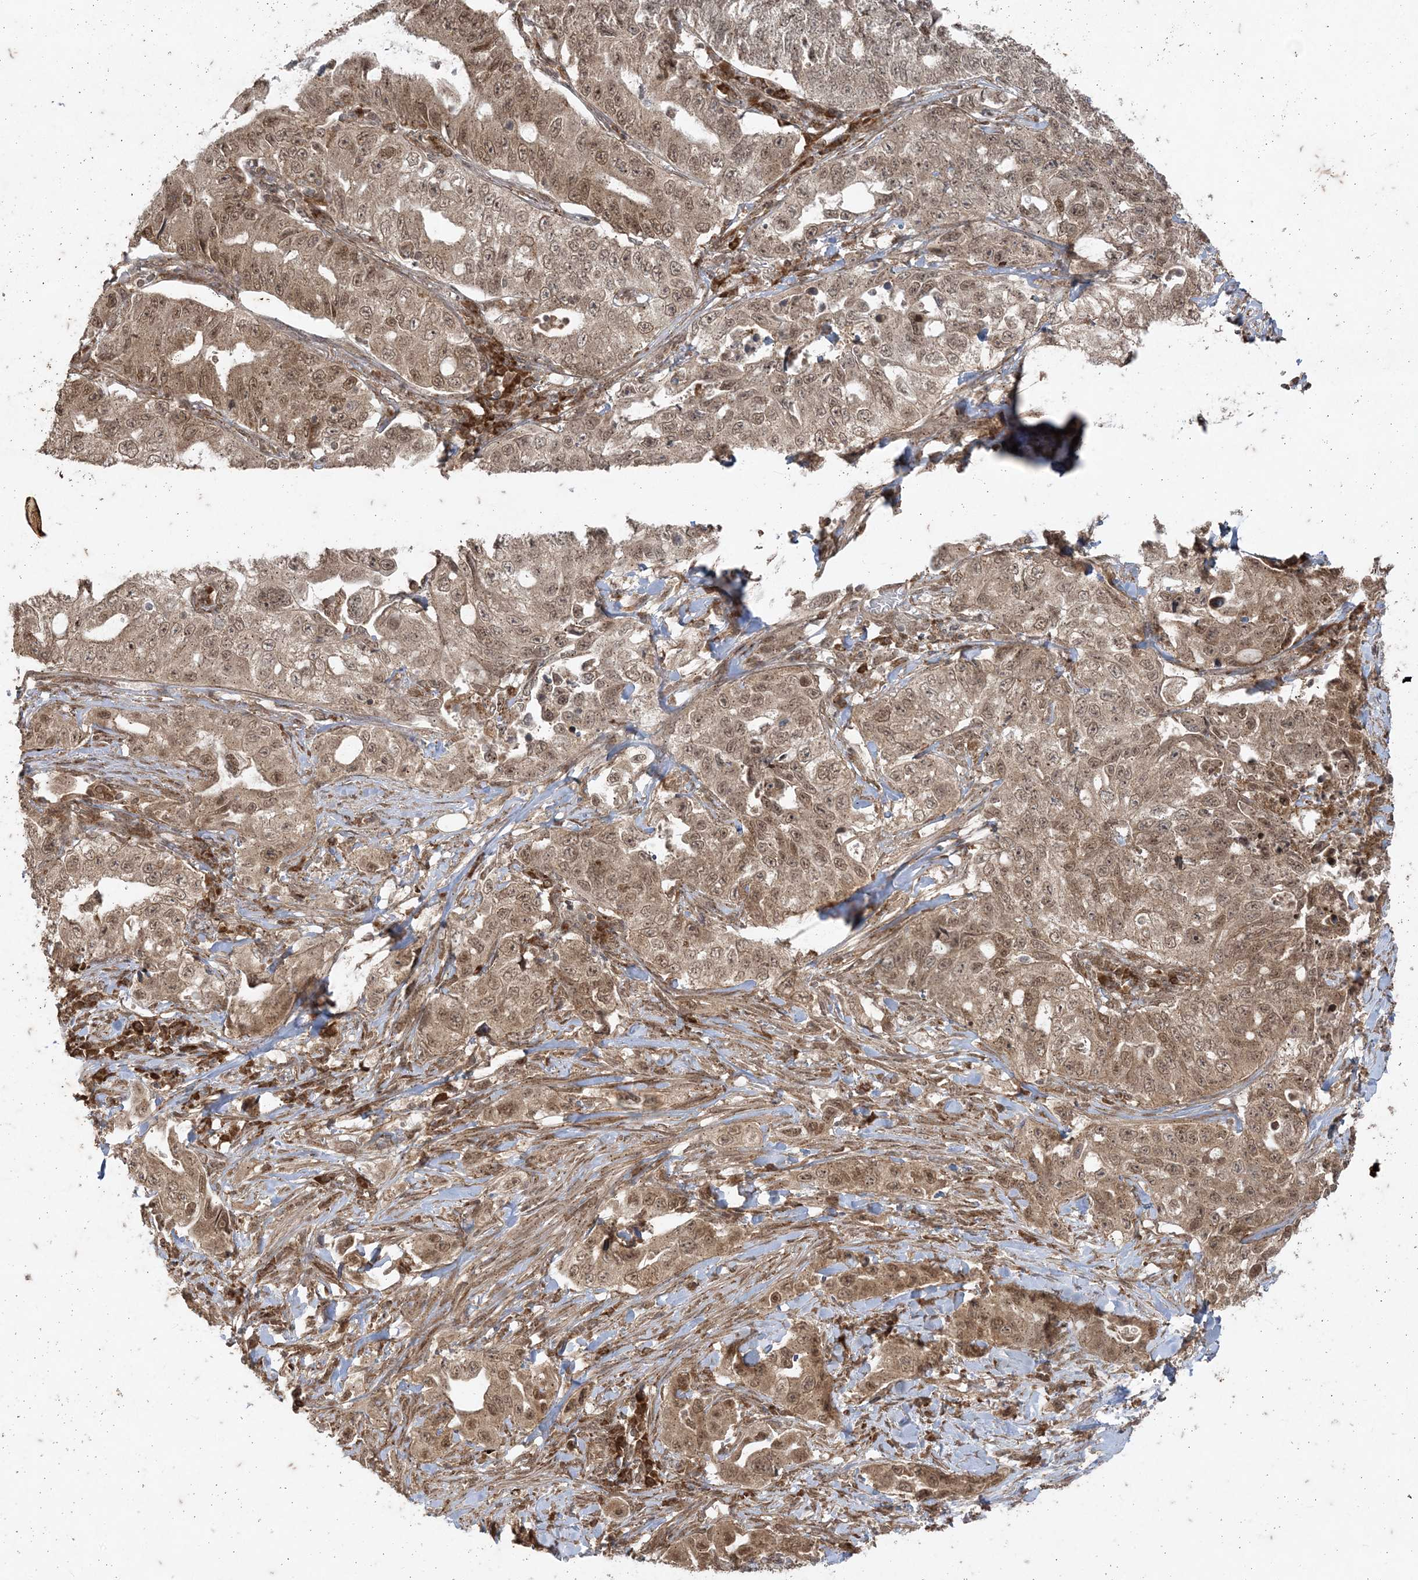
{"staining": {"intensity": "moderate", "quantity": ">75%", "location": "cytoplasmic/membranous,nuclear"}, "tissue": "lung cancer", "cell_type": "Tumor cells", "image_type": "cancer", "snomed": [{"axis": "morphology", "description": "Adenocarcinoma, NOS"}, {"axis": "topography", "description": "Lung"}], "caption": "Immunohistochemistry (IHC) of human adenocarcinoma (lung) exhibits medium levels of moderate cytoplasmic/membranous and nuclear positivity in about >75% of tumor cells.", "gene": "RRAS", "patient": {"sex": "female", "age": 51}}